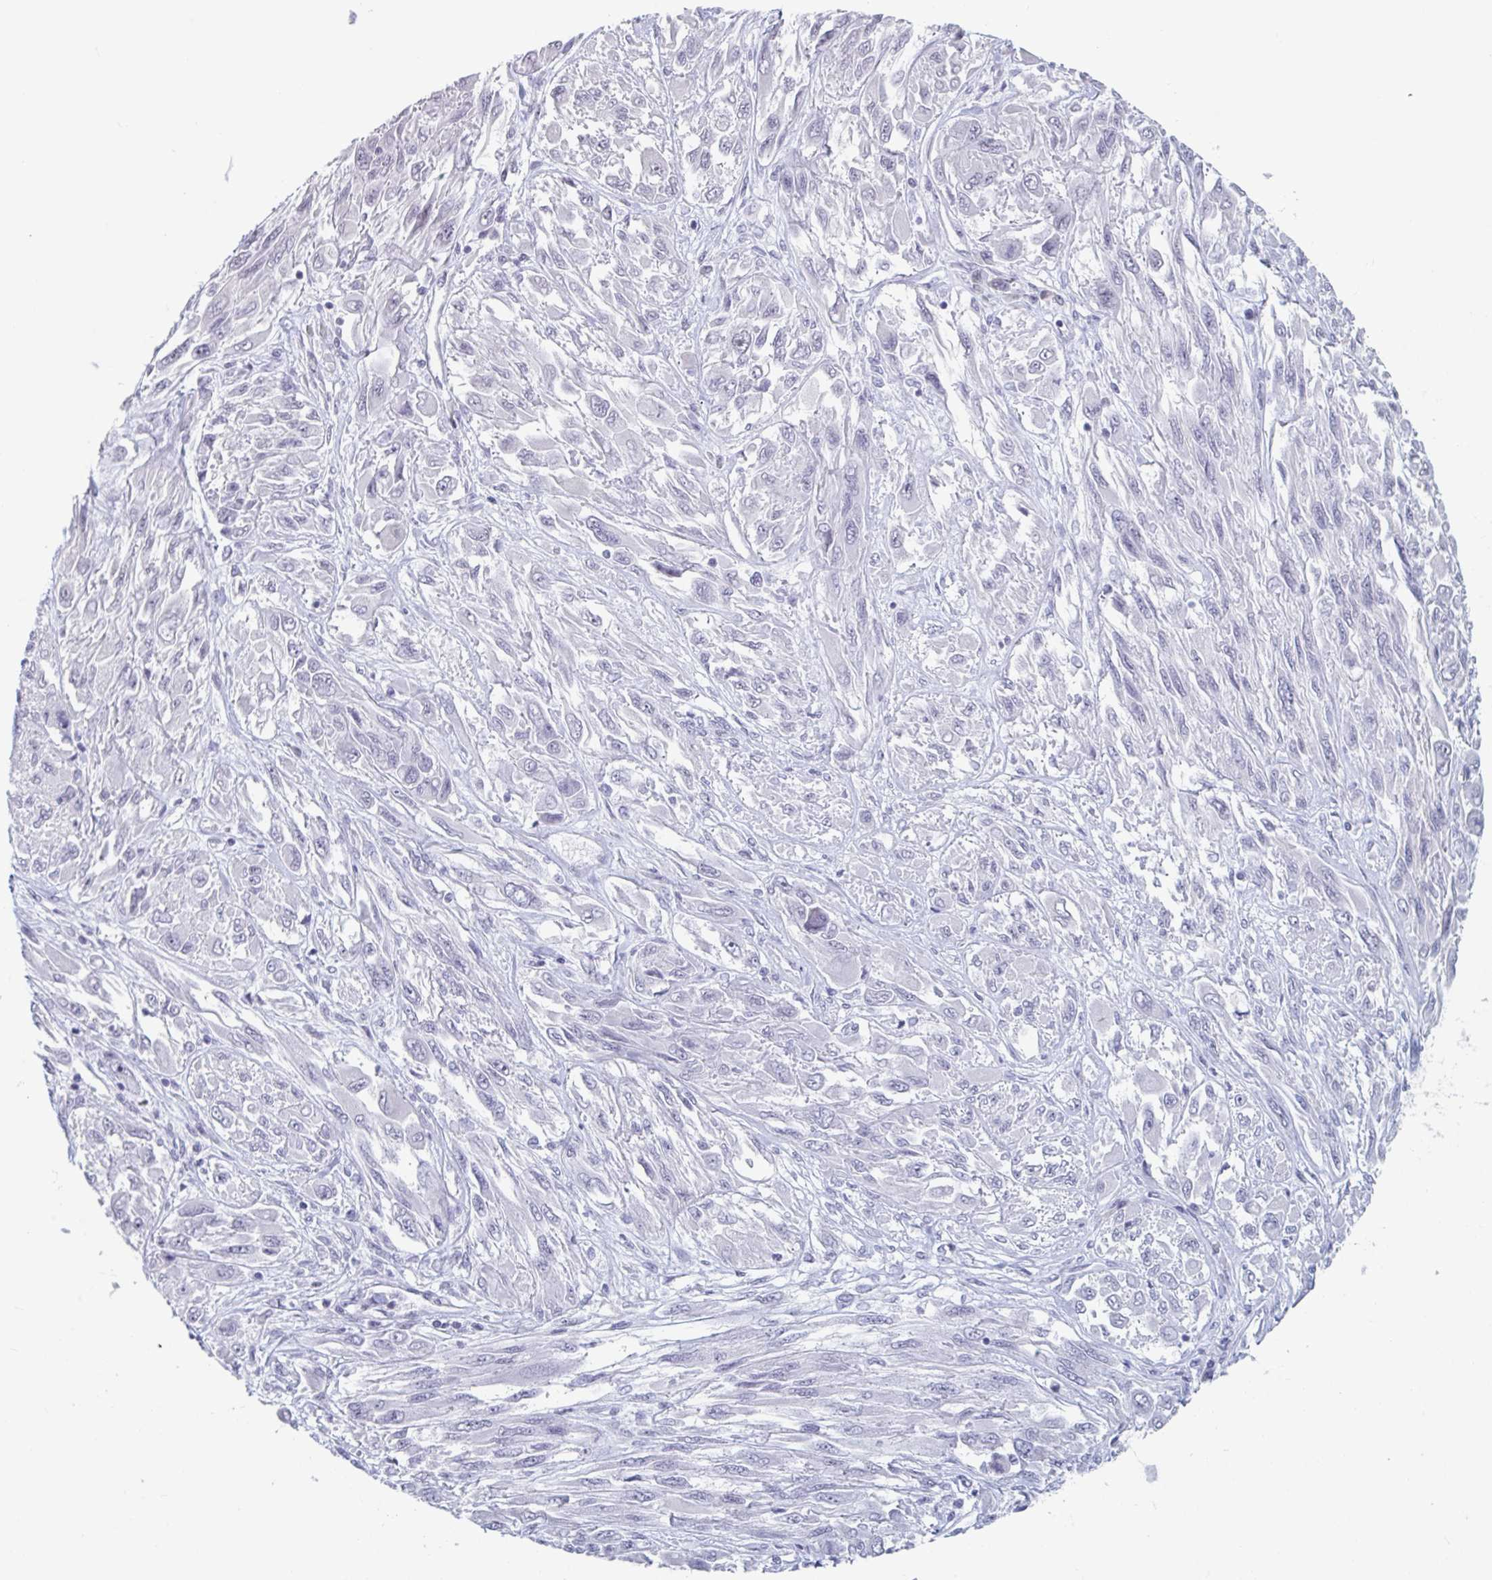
{"staining": {"intensity": "negative", "quantity": "none", "location": "none"}, "tissue": "melanoma", "cell_type": "Tumor cells", "image_type": "cancer", "snomed": [{"axis": "morphology", "description": "Malignant melanoma, NOS"}, {"axis": "topography", "description": "Skin"}], "caption": "This is an immunohistochemistry histopathology image of human melanoma. There is no expression in tumor cells.", "gene": "FOXA1", "patient": {"sex": "female", "age": 91}}